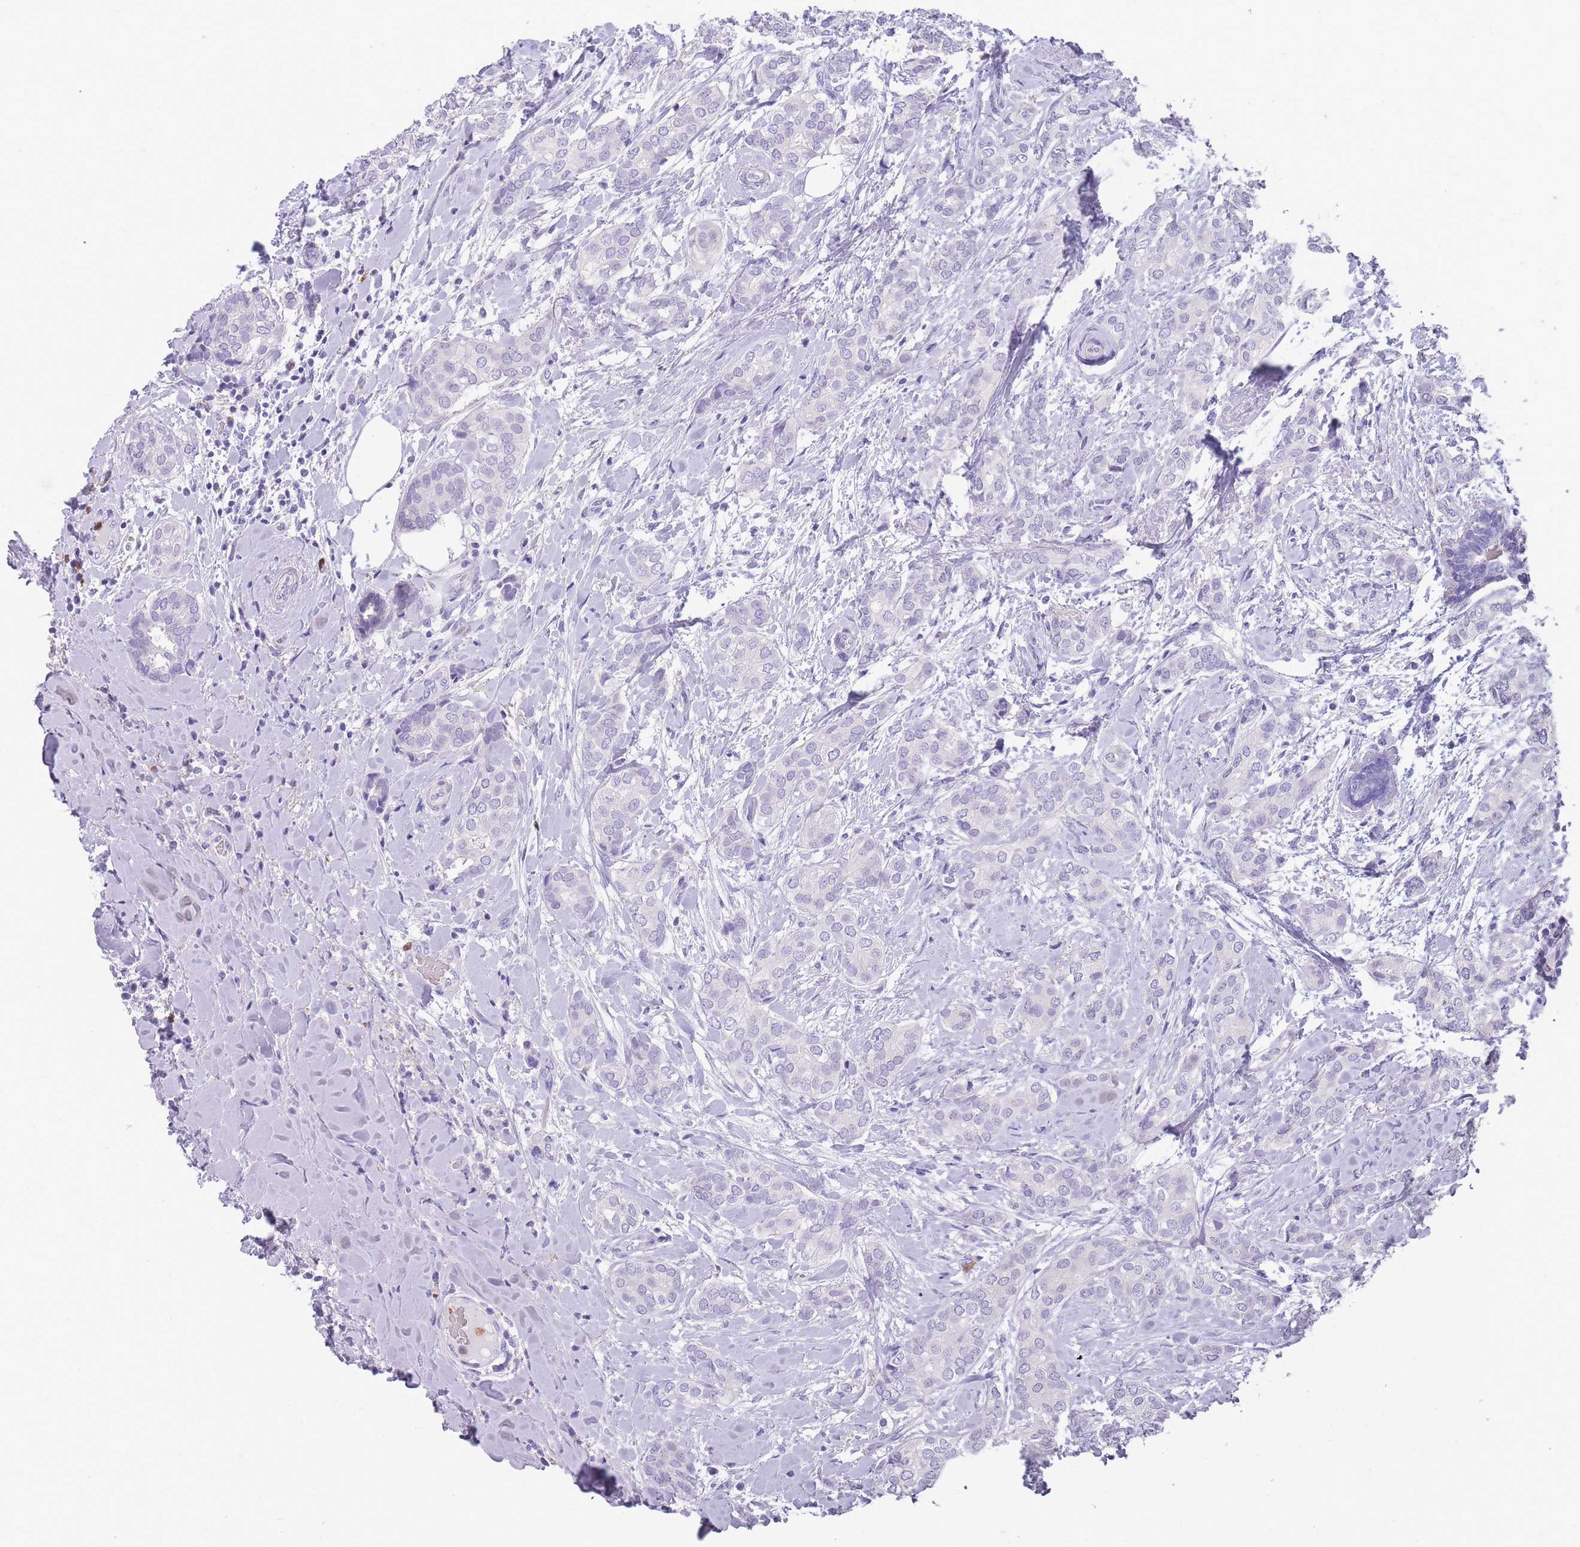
{"staining": {"intensity": "negative", "quantity": "none", "location": "none"}, "tissue": "breast cancer", "cell_type": "Tumor cells", "image_type": "cancer", "snomed": [{"axis": "morphology", "description": "Duct carcinoma"}, {"axis": "topography", "description": "Breast"}], "caption": "Immunohistochemical staining of human breast infiltrating ductal carcinoma demonstrates no significant staining in tumor cells. (Brightfield microscopy of DAB immunohistochemistry (IHC) at high magnification).", "gene": "CR1L", "patient": {"sex": "female", "age": 73}}